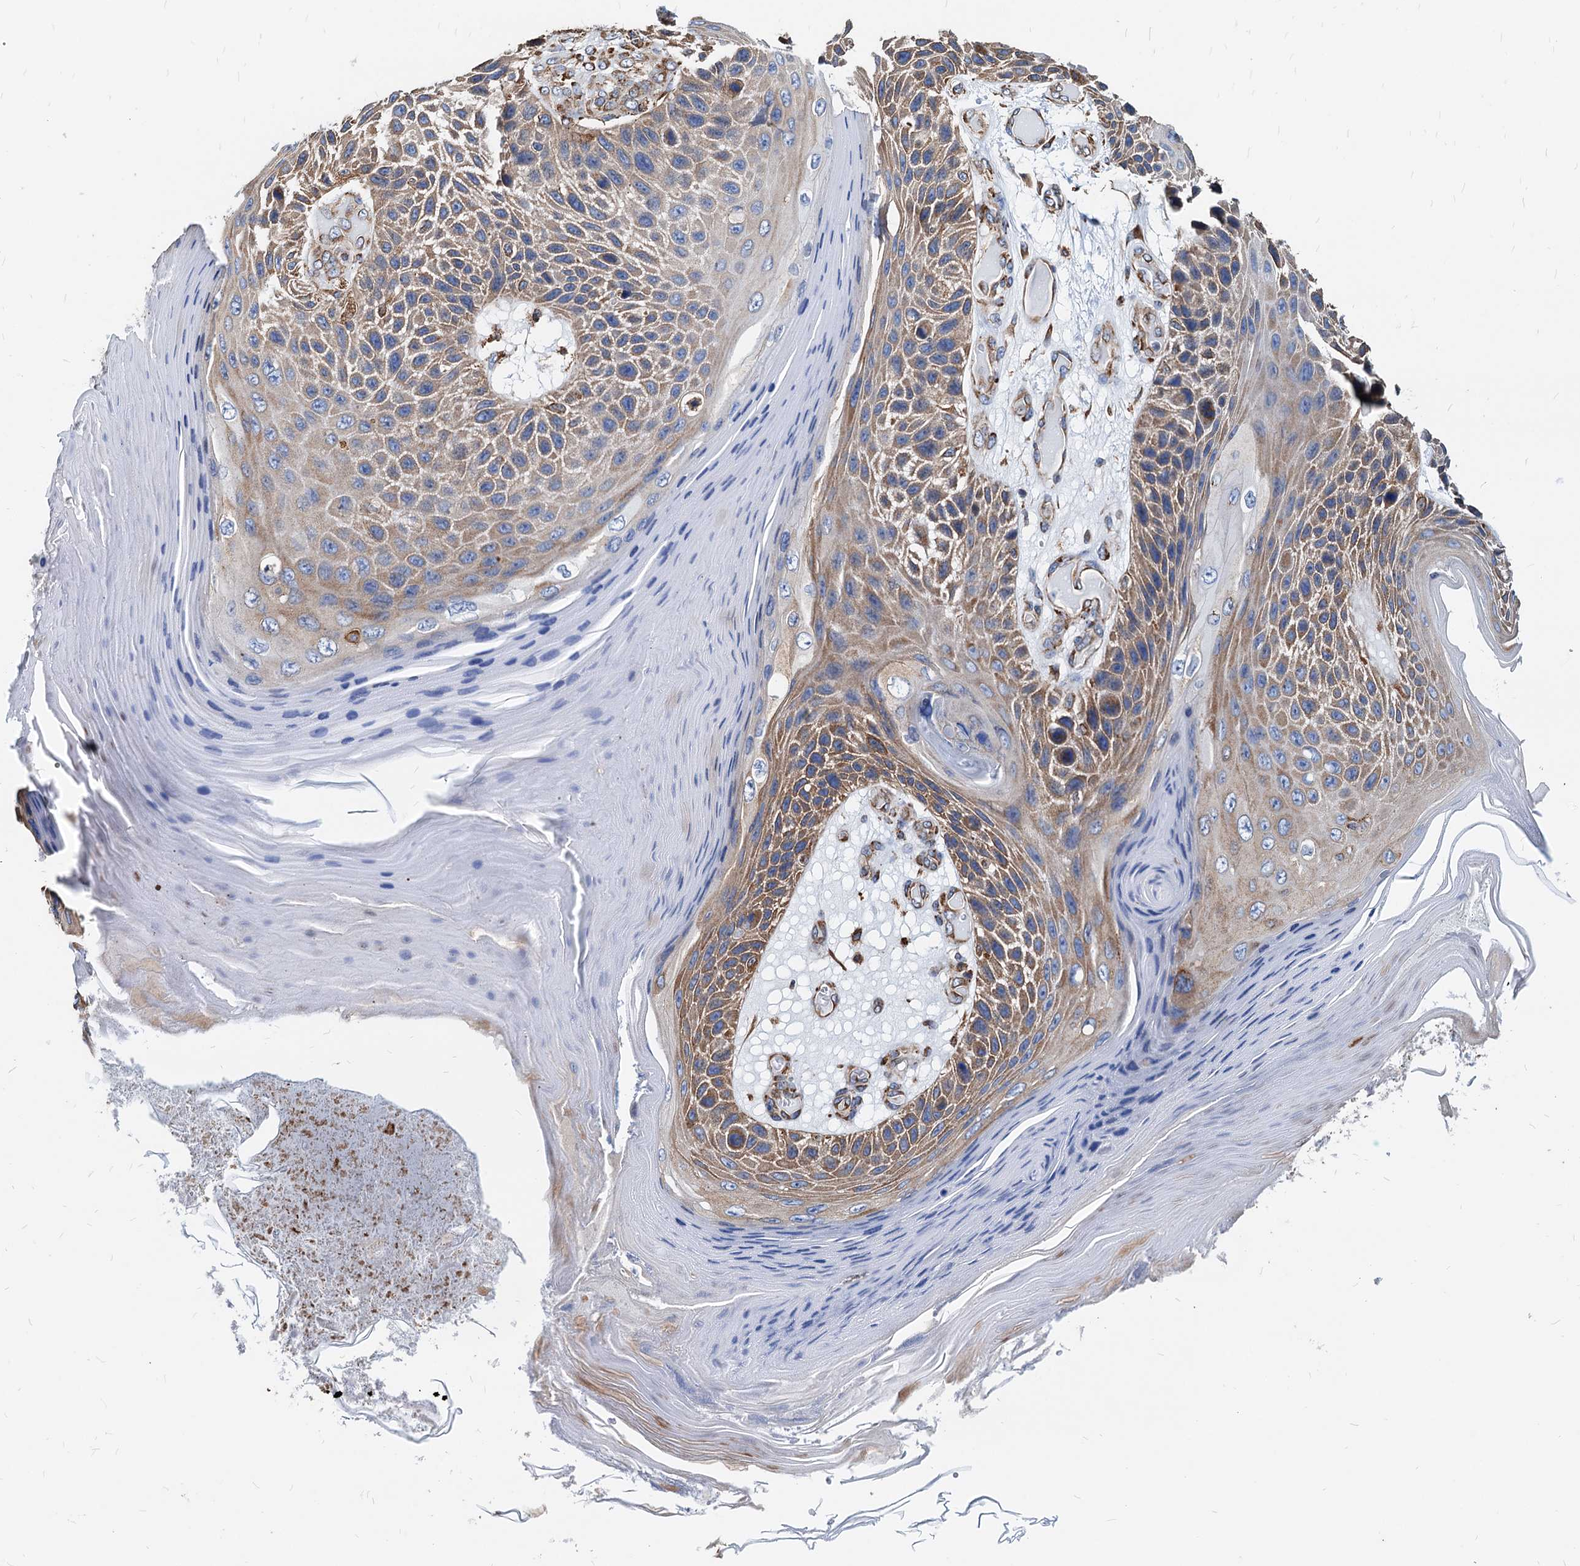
{"staining": {"intensity": "weak", "quantity": "25%-75%", "location": "cytoplasmic/membranous"}, "tissue": "skin cancer", "cell_type": "Tumor cells", "image_type": "cancer", "snomed": [{"axis": "morphology", "description": "Squamous cell carcinoma, NOS"}, {"axis": "topography", "description": "Skin"}], "caption": "Immunohistochemistry (IHC) image of neoplastic tissue: human skin cancer (squamous cell carcinoma) stained using immunohistochemistry demonstrates low levels of weak protein expression localized specifically in the cytoplasmic/membranous of tumor cells, appearing as a cytoplasmic/membranous brown color.", "gene": "HSPA5", "patient": {"sex": "female", "age": 88}}